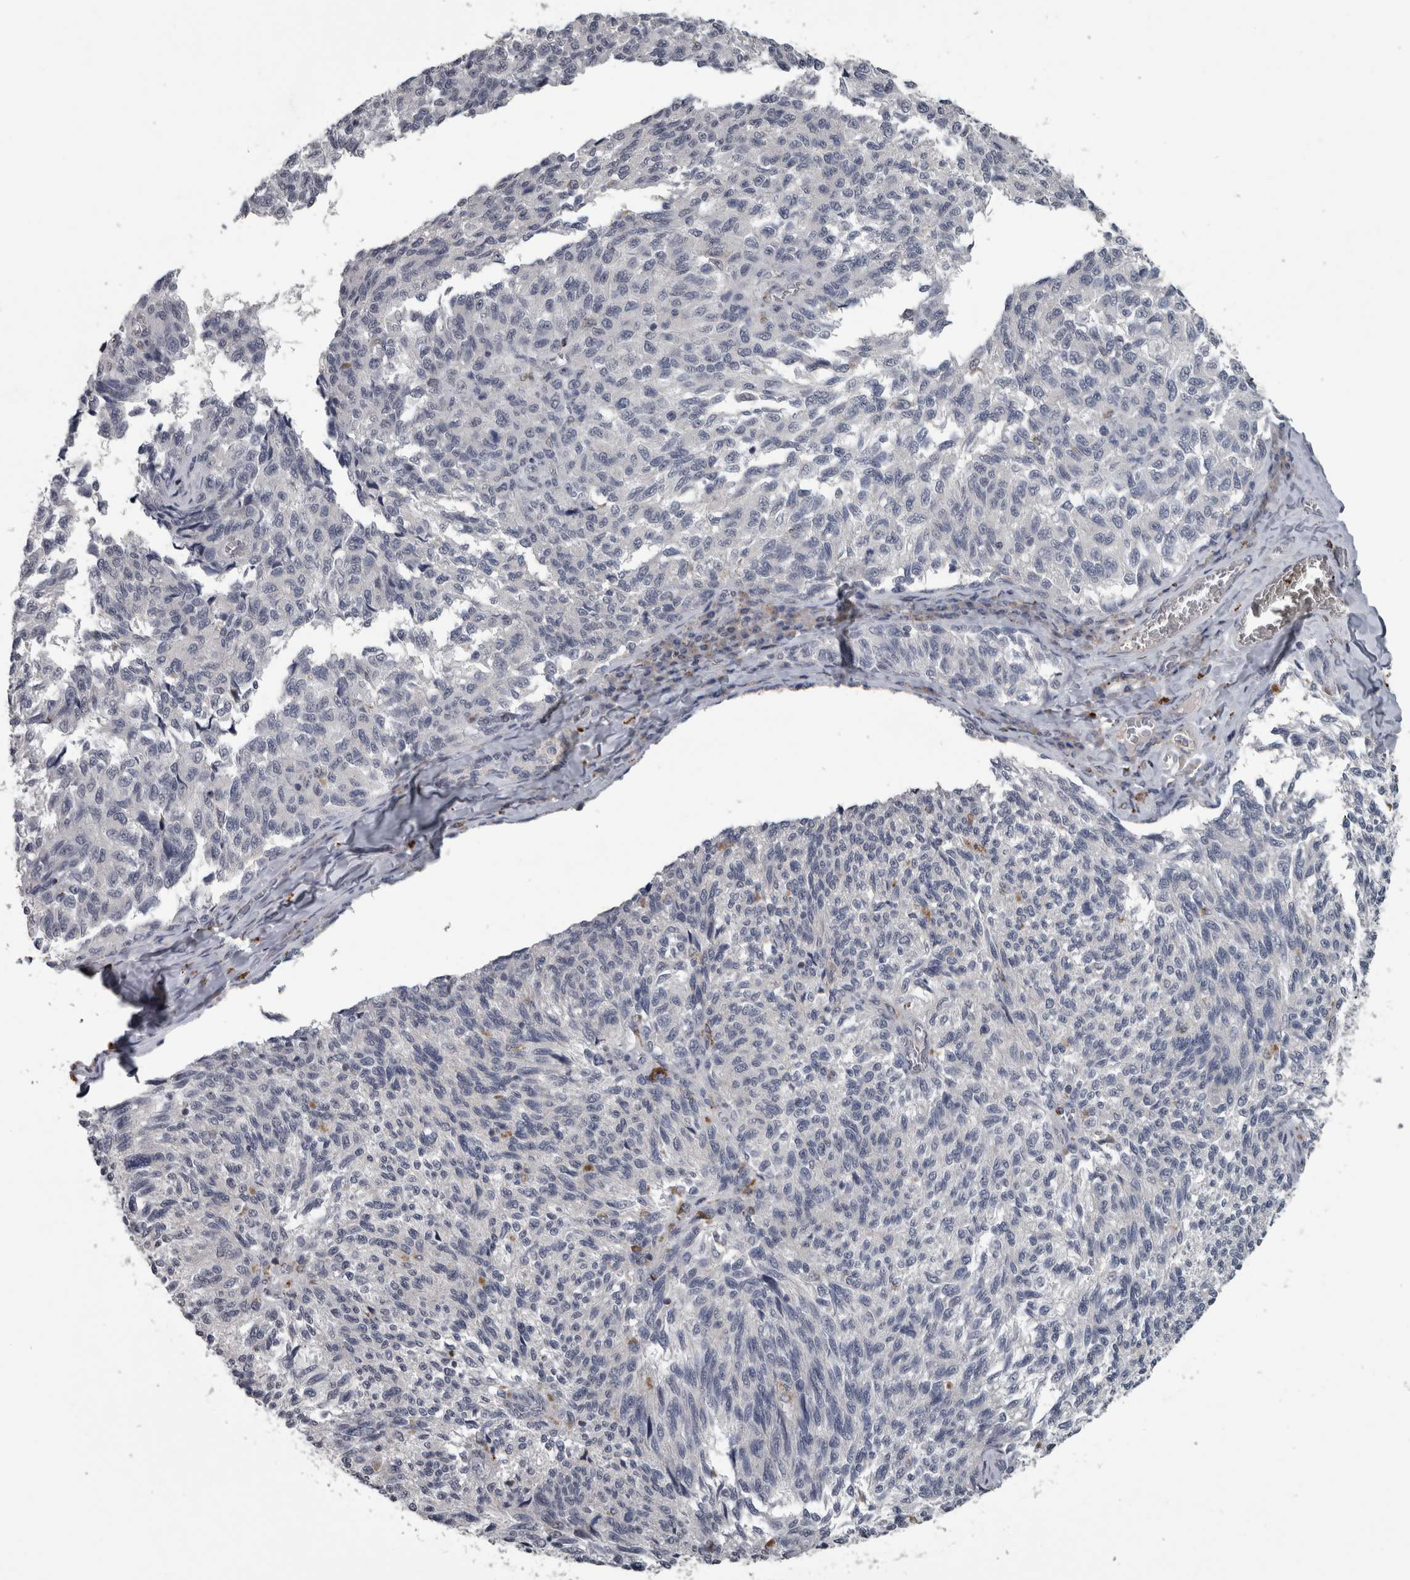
{"staining": {"intensity": "negative", "quantity": "none", "location": "none"}, "tissue": "melanoma", "cell_type": "Tumor cells", "image_type": "cancer", "snomed": [{"axis": "morphology", "description": "Malignant melanoma, NOS"}, {"axis": "topography", "description": "Skin"}], "caption": "This is a photomicrograph of immunohistochemistry staining of melanoma, which shows no staining in tumor cells. (Brightfield microscopy of DAB (3,3'-diaminobenzidine) immunohistochemistry at high magnification).", "gene": "NAAA", "patient": {"sex": "female", "age": 73}}